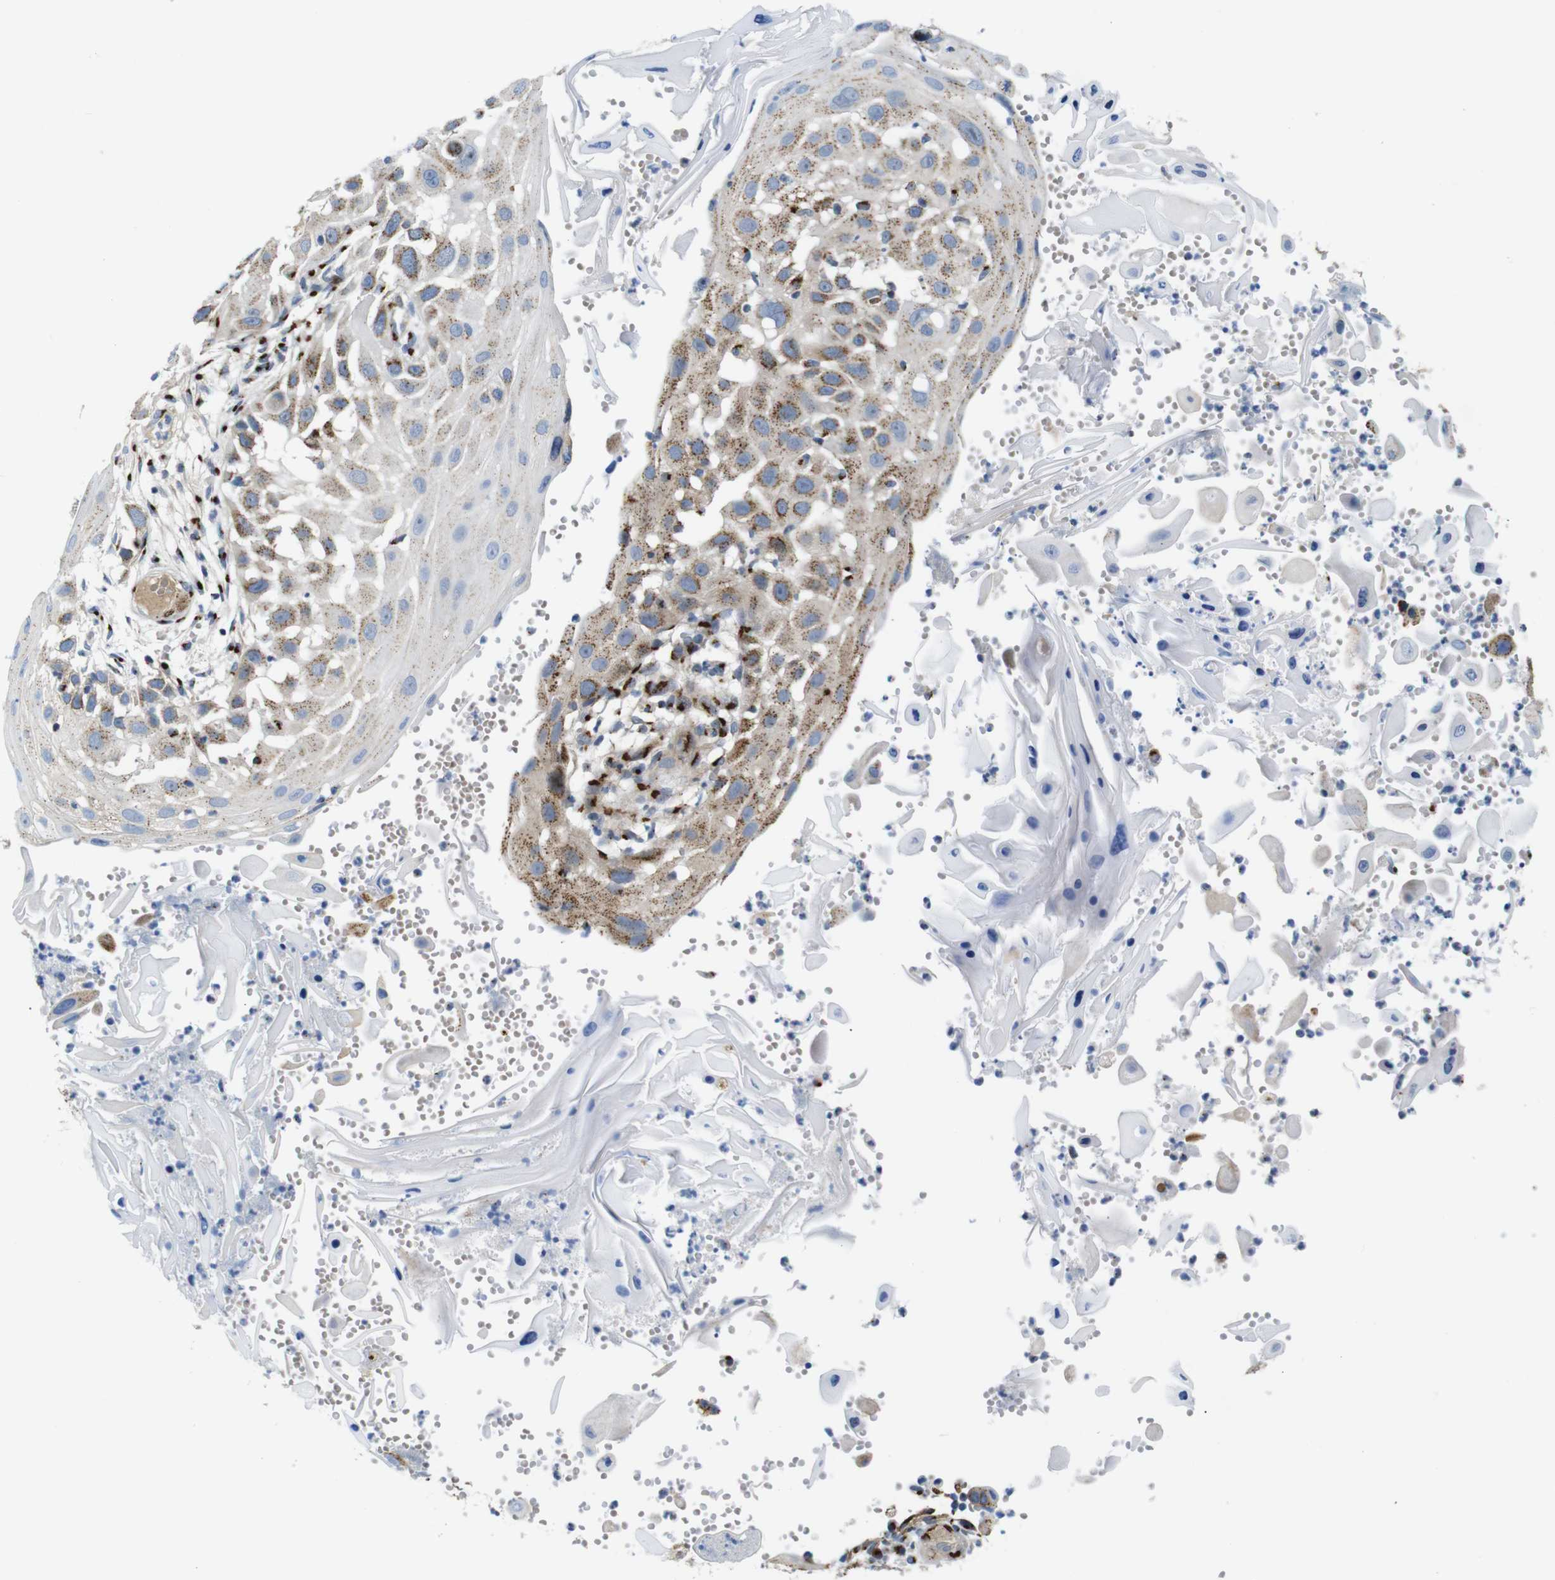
{"staining": {"intensity": "moderate", "quantity": "25%-75%", "location": "cytoplasmic/membranous"}, "tissue": "skin cancer", "cell_type": "Tumor cells", "image_type": "cancer", "snomed": [{"axis": "morphology", "description": "Squamous cell carcinoma, NOS"}, {"axis": "topography", "description": "Skin"}], "caption": "IHC of human skin cancer (squamous cell carcinoma) demonstrates medium levels of moderate cytoplasmic/membranous staining in about 25%-75% of tumor cells.", "gene": "TGOLN2", "patient": {"sex": "female", "age": 44}}